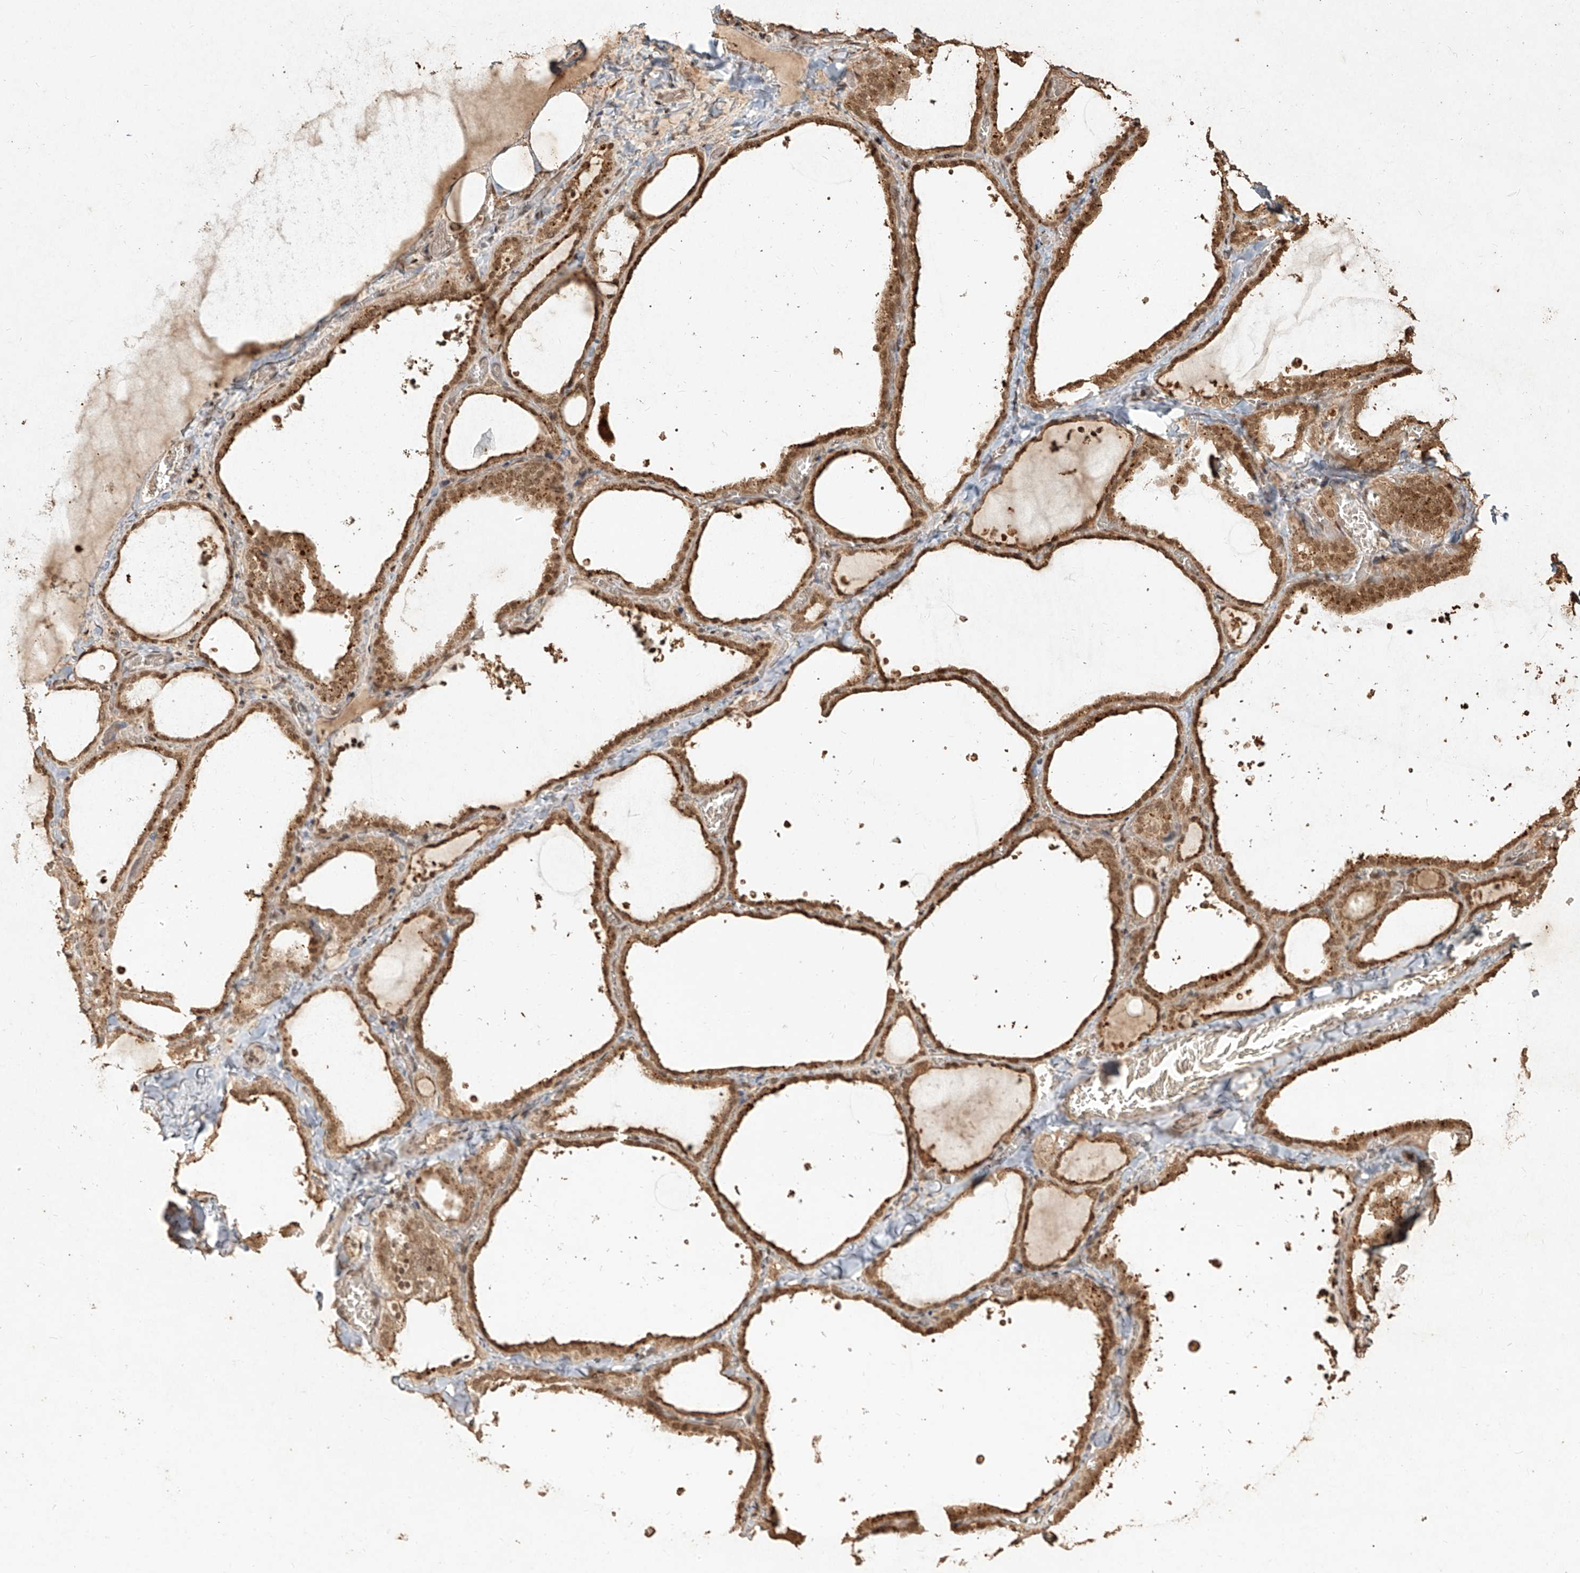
{"staining": {"intensity": "moderate", "quantity": ">75%", "location": "cytoplasmic/membranous,nuclear"}, "tissue": "thyroid gland", "cell_type": "Glandular cells", "image_type": "normal", "snomed": [{"axis": "morphology", "description": "Normal tissue, NOS"}, {"axis": "topography", "description": "Thyroid gland"}], "caption": "IHC histopathology image of normal thyroid gland: human thyroid gland stained using immunohistochemistry displays medium levels of moderate protein expression localized specifically in the cytoplasmic/membranous,nuclear of glandular cells, appearing as a cytoplasmic/membranous,nuclear brown color.", "gene": "UBE2K", "patient": {"sex": "female", "age": 22}}